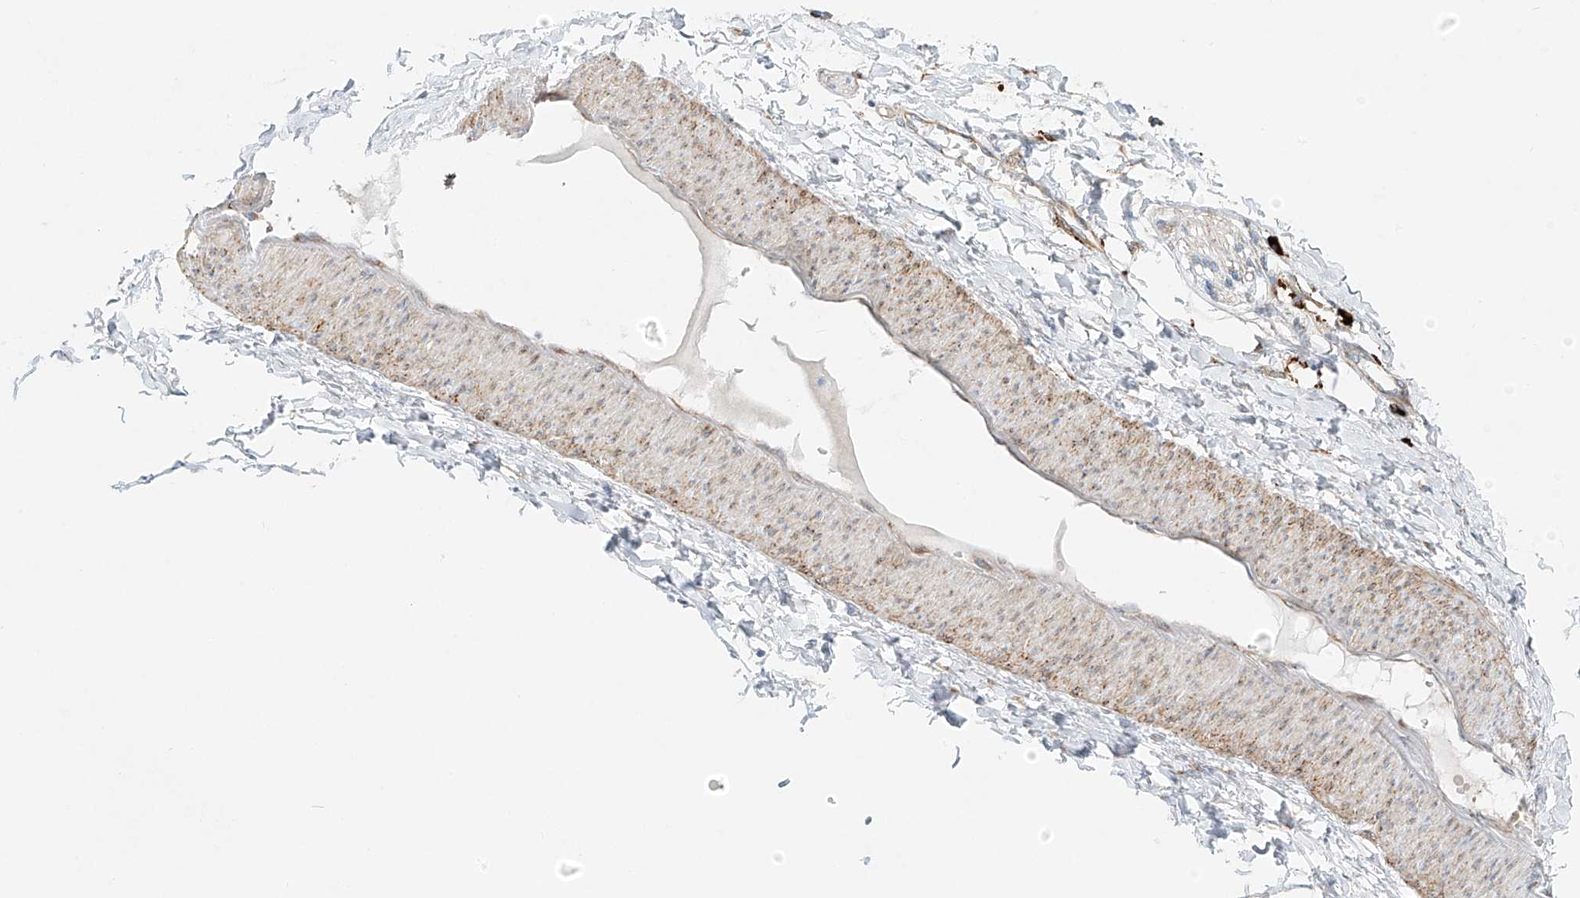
{"staining": {"intensity": "moderate", "quantity": ">75%", "location": "cytoplasmic/membranous"}, "tissue": "adipose tissue", "cell_type": "Adipocytes", "image_type": "normal", "snomed": [{"axis": "morphology", "description": "Normal tissue, NOS"}, {"axis": "morphology", "description": "Adenocarcinoma, NOS"}, {"axis": "topography", "description": "Colon"}, {"axis": "topography", "description": "Peripheral nerve tissue"}], "caption": "Adipose tissue stained for a protein (brown) demonstrates moderate cytoplasmic/membranous positive positivity in approximately >75% of adipocytes.", "gene": "EIPR1", "patient": {"sex": "male", "age": 14}}